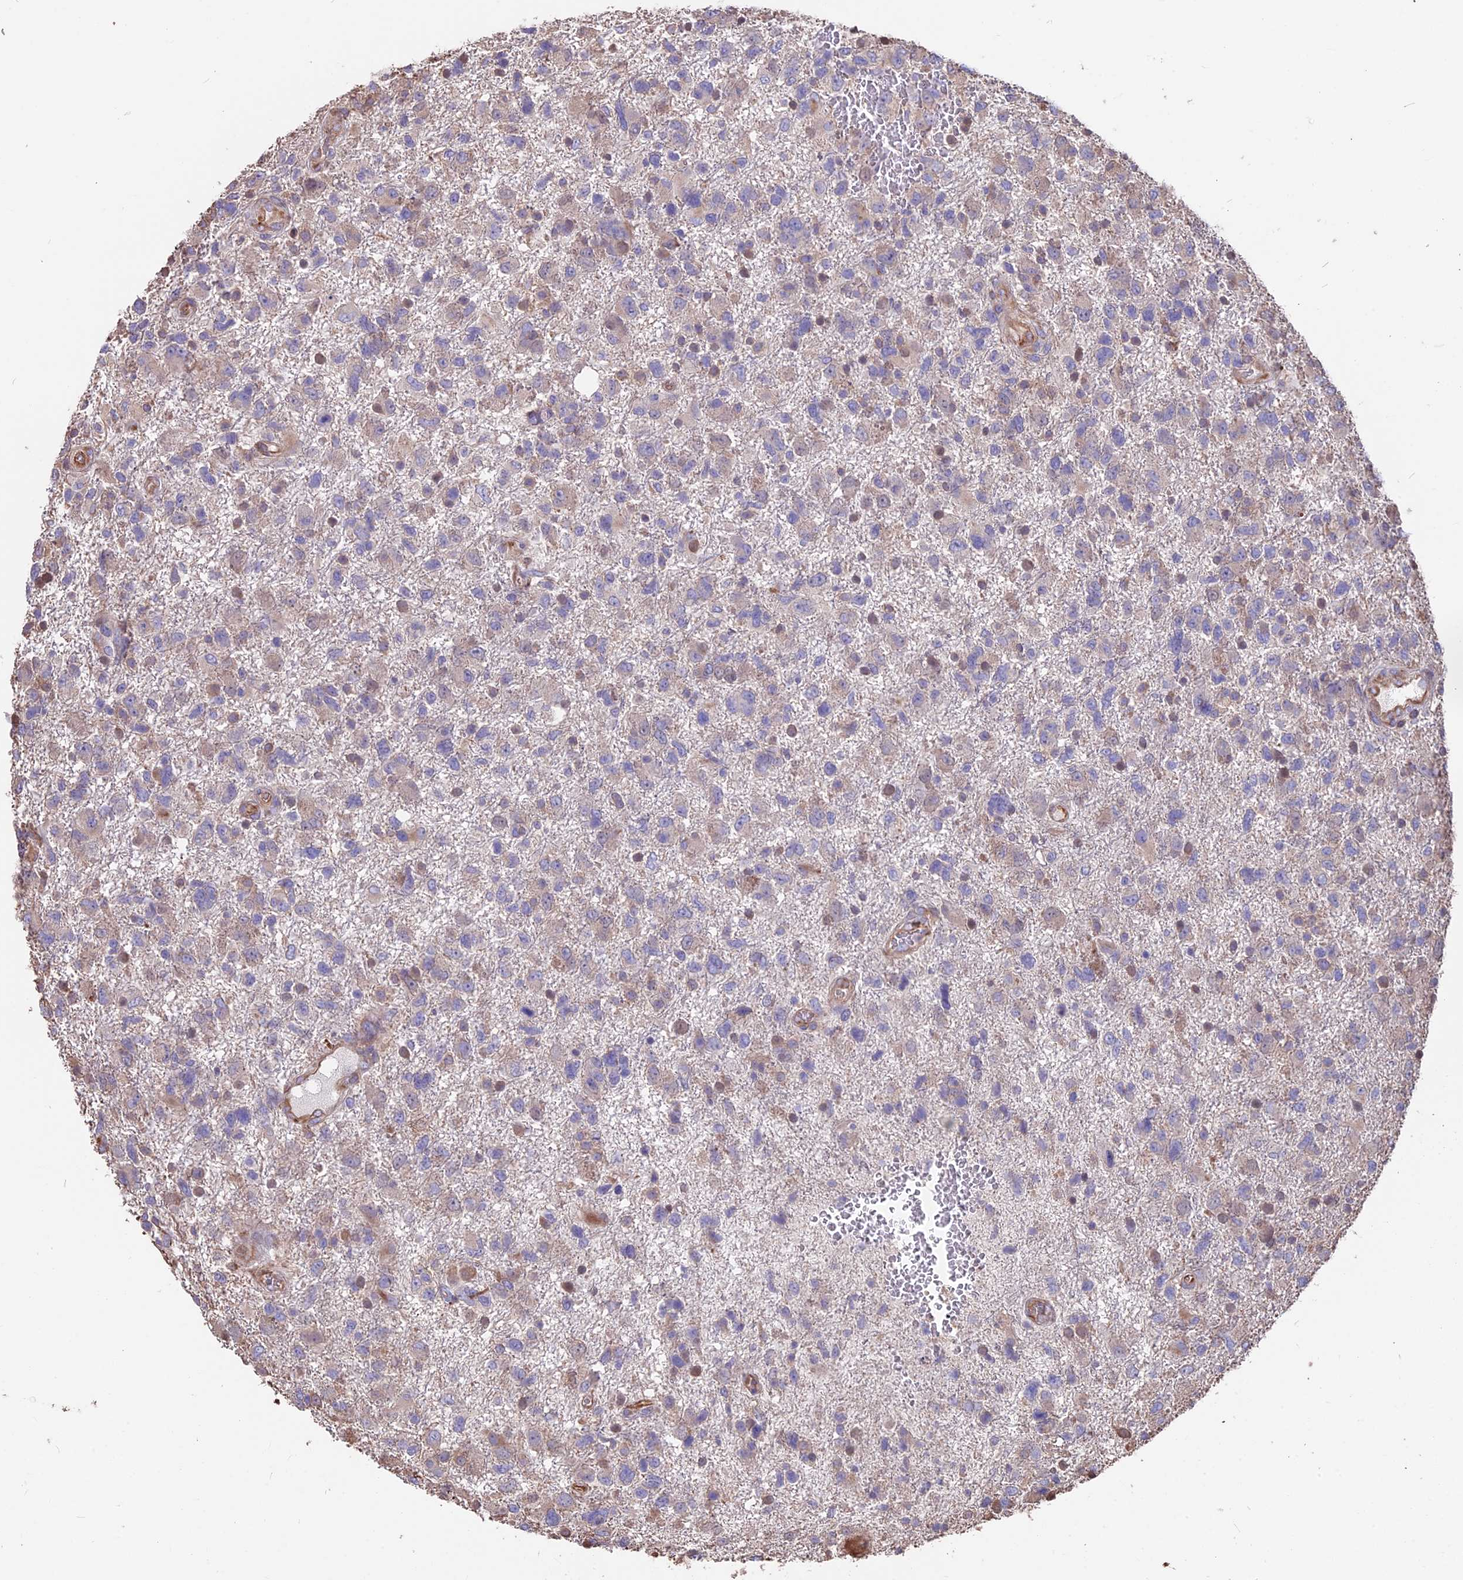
{"staining": {"intensity": "weak", "quantity": "<25%", "location": "cytoplasmic/membranous"}, "tissue": "glioma", "cell_type": "Tumor cells", "image_type": "cancer", "snomed": [{"axis": "morphology", "description": "Glioma, malignant, High grade"}, {"axis": "topography", "description": "Brain"}], "caption": "DAB (3,3'-diaminobenzidine) immunohistochemical staining of human malignant high-grade glioma reveals no significant expression in tumor cells. (Stains: DAB (3,3'-diaminobenzidine) immunohistochemistry (IHC) with hematoxylin counter stain, Microscopy: brightfield microscopy at high magnification).", "gene": "SEH1L", "patient": {"sex": "male", "age": 61}}